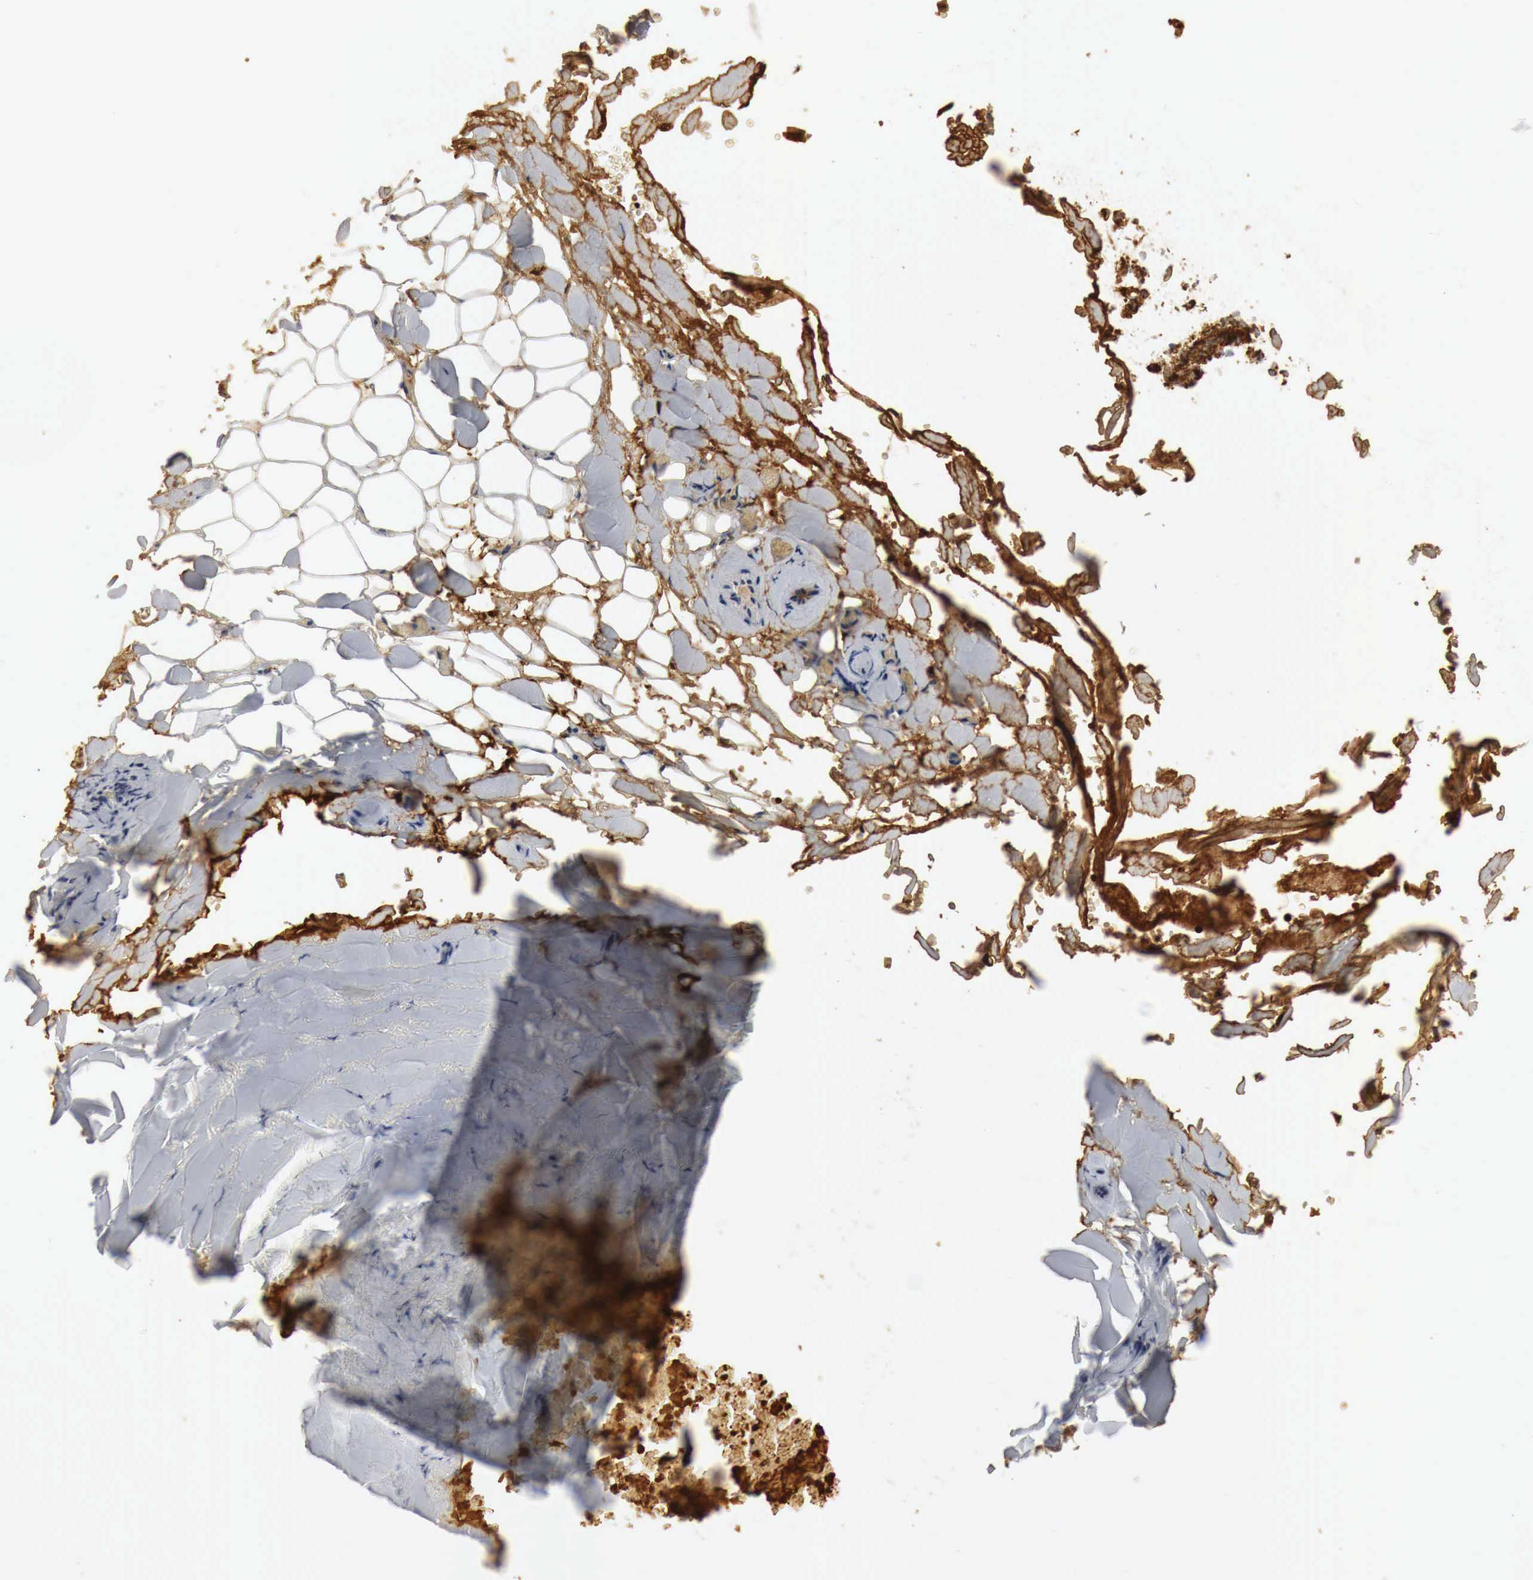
{"staining": {"intensity": "negative", "quantity": "none", "location": "none"}, "tissue": "salivary gland", "cell_type": "Glandular cells", "image_type": "normal", "snomed": [{"axis": "morphology", "description": "Normal tissue, NOS"}, {"axis": "topography", "description": "Salivary gland"}, {"axis": "topography", "description": "Peripheral nerve tissue"}], "caption": "Glandular cells show no significant staining in unremarkable salivary gland. The staining was performed using DAB to visualize the protein expression in brown, while the nuclei were stained in blue with hematoxylin (Magnification: 20x).", "gene": "IGLC3", "patient": {"sex": "male", "age": 62}}